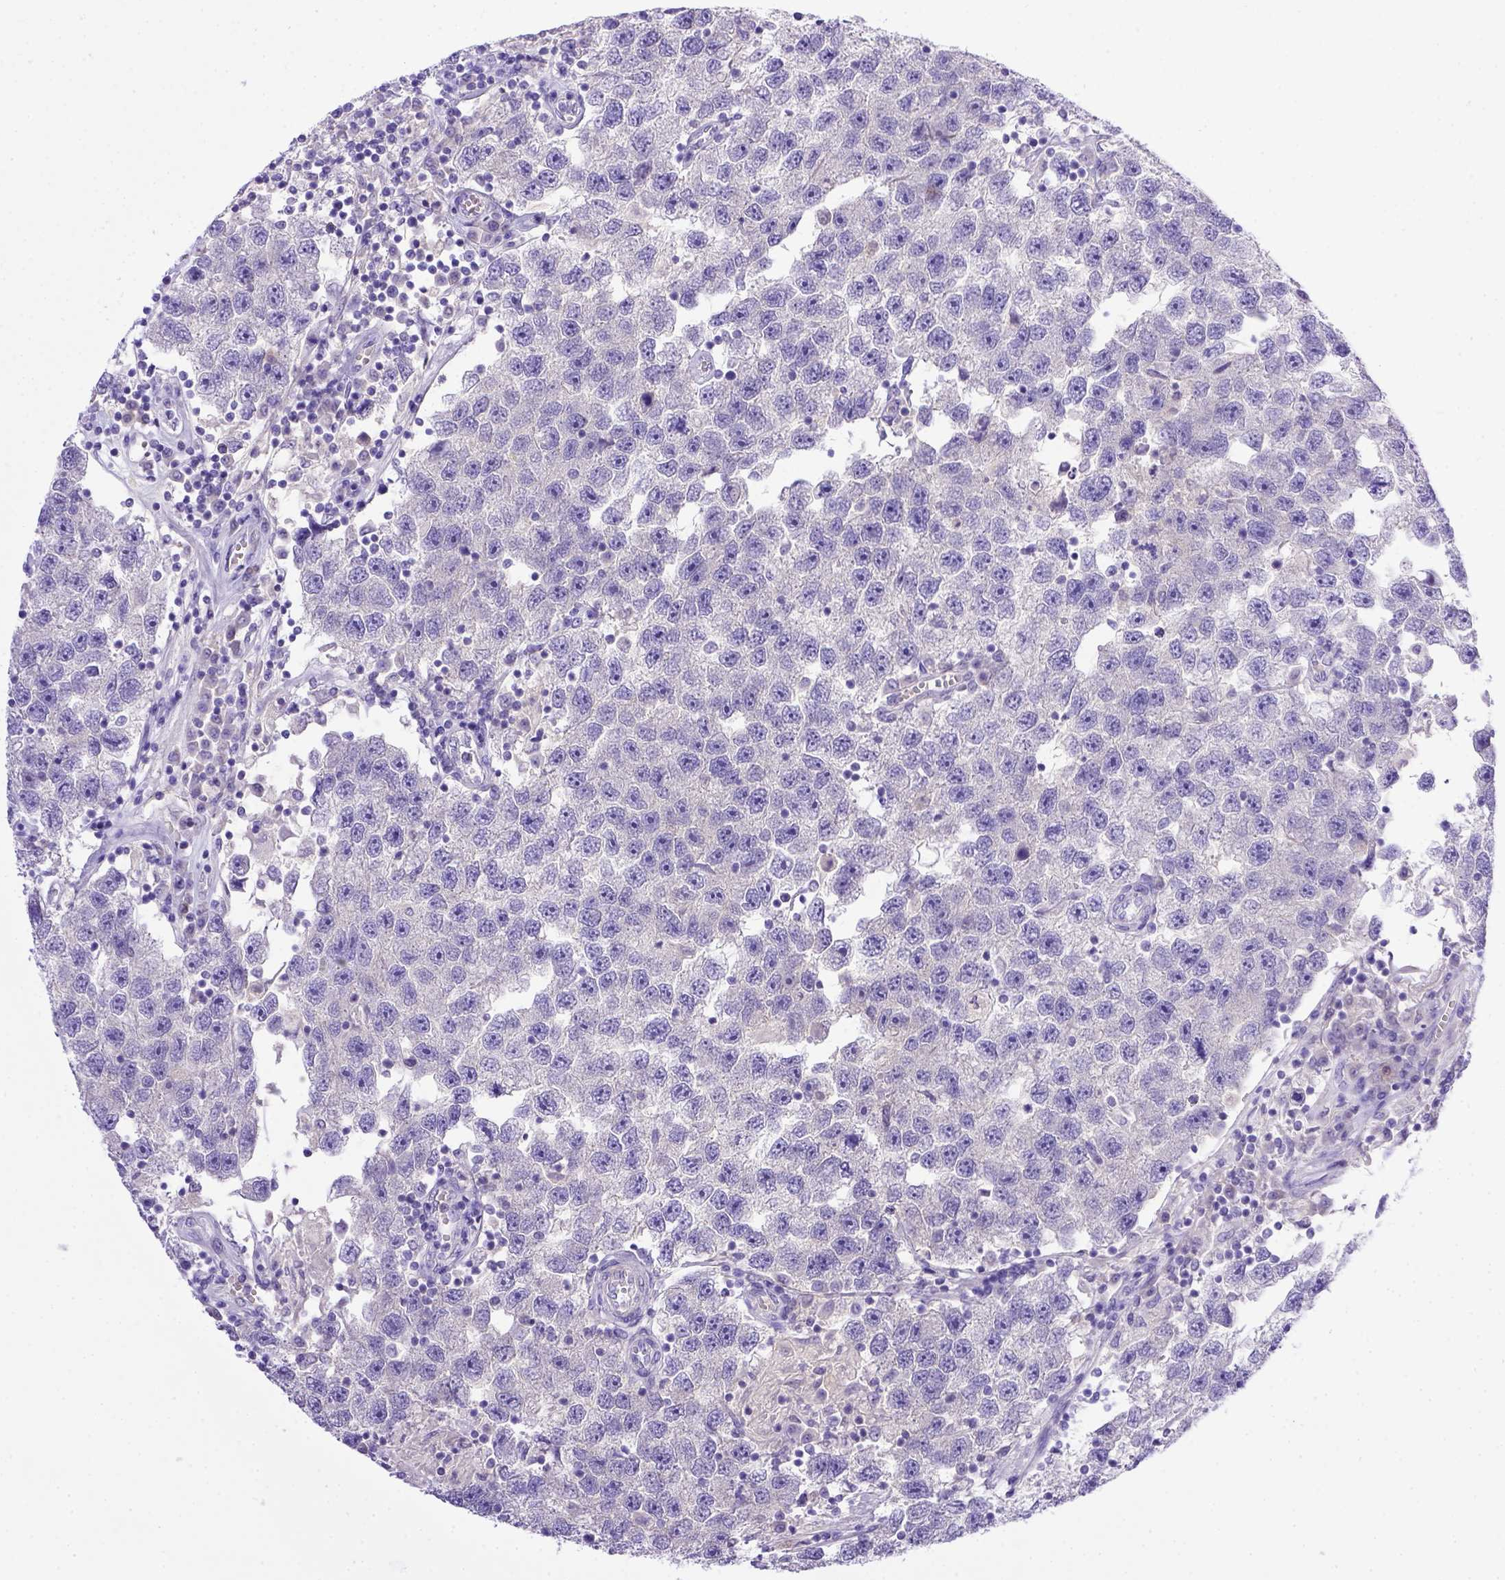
{"staining": {"intensity": "negative", "quantity": "none", "location": "none"}, "tissue": "testis cancer", "cell_type": "Tumor cells", "image_type": "cancer", "snomed": [{"axis": "morphology", "description": "Seminoma, NOS"}, {"axis": "topography", "description": "Testis"}], "caption": "The image shows no significant staining in tumor cells of testis cancer (seminoma).", "gene": "BTN1A1", "patient": {"sex": "male", "age": 26}}